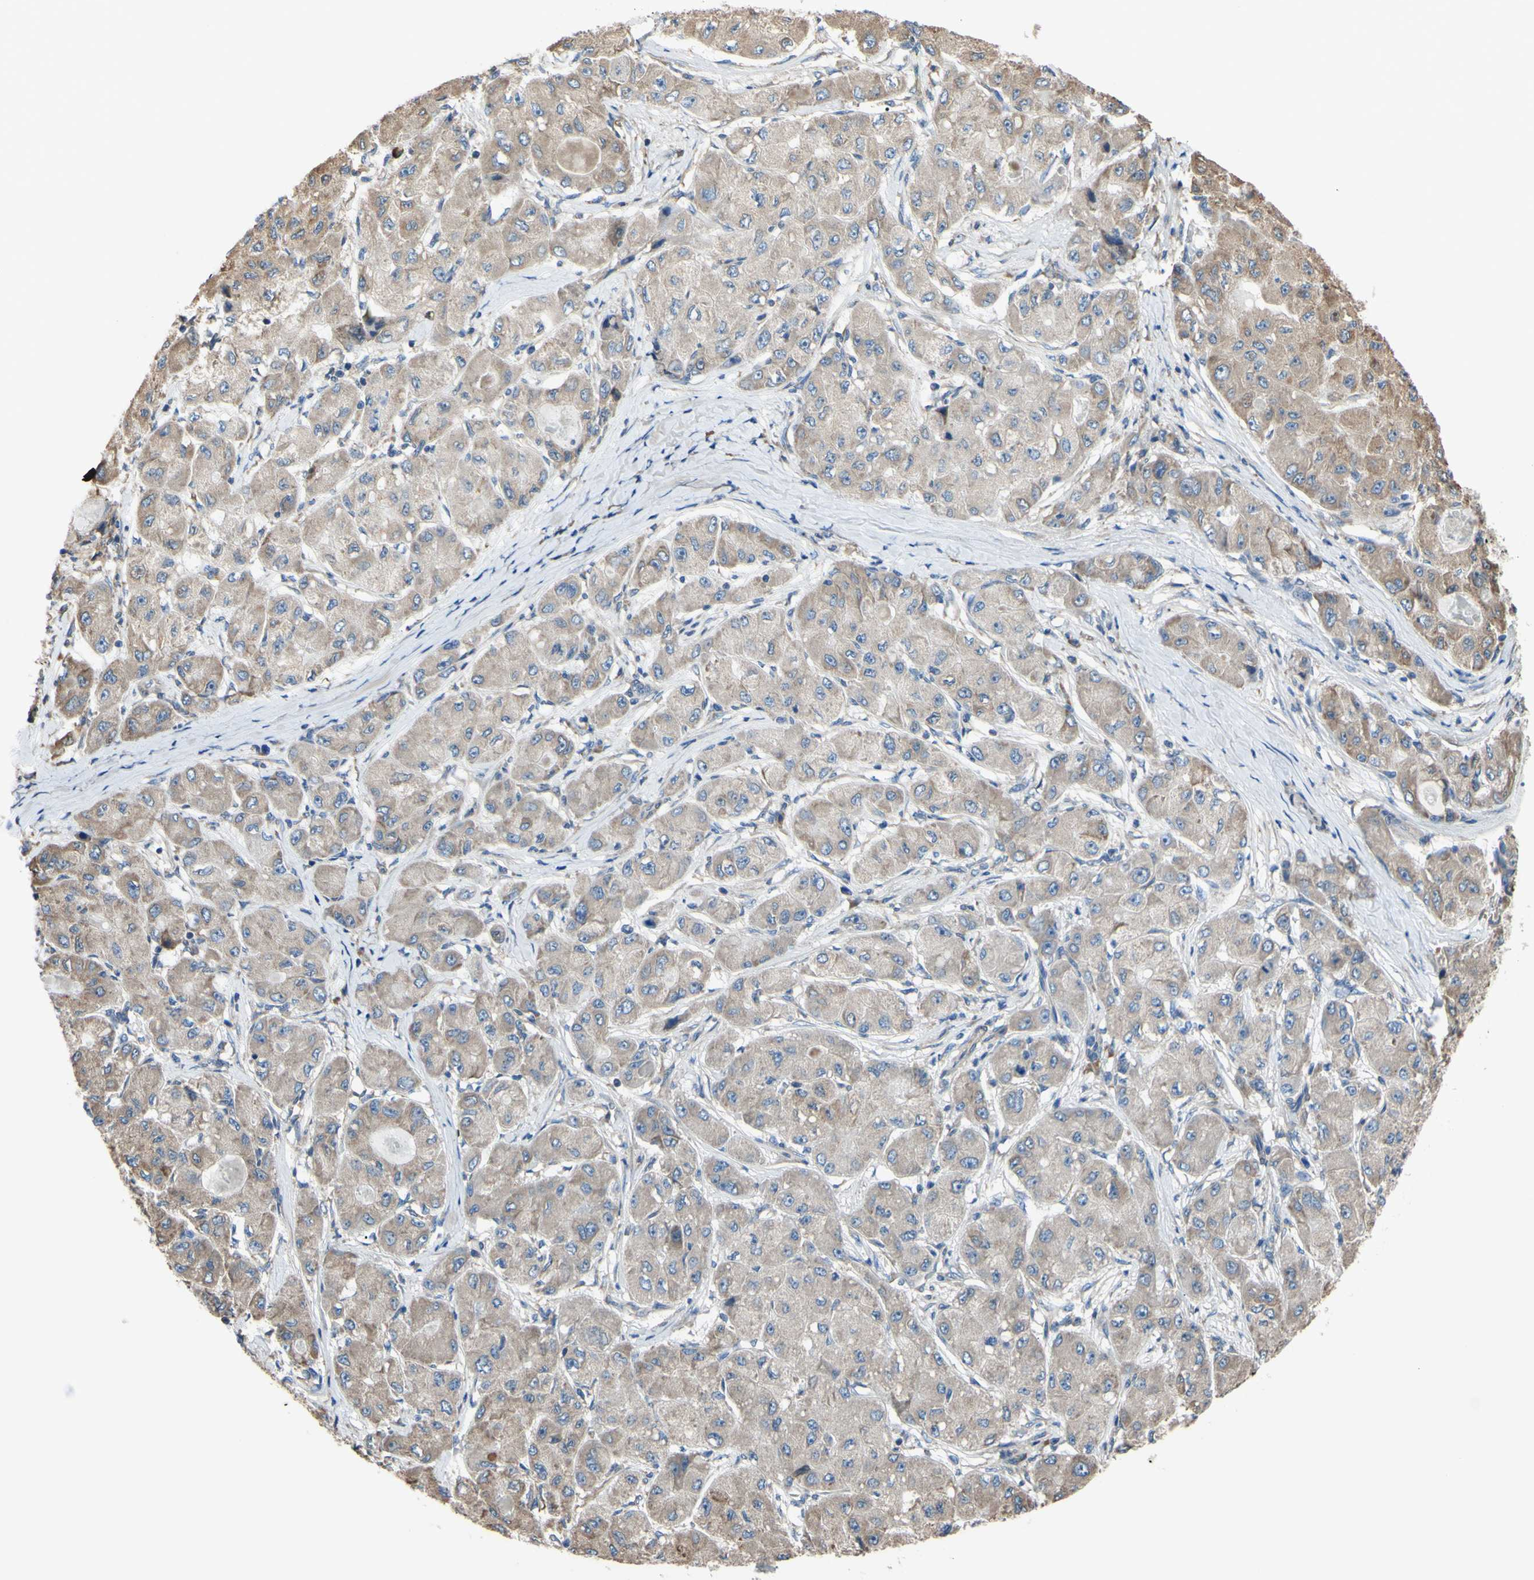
{"staining": {"intensity": "moderate", "quantity": ">75%", "location": "cytoplasmic/membranous"}, "tissue": "liver cancer", "cell_type": "Tumor cells", "image_type": "cancer", "snomed": [{"axis": "morphology", "description": "Carcinoma, Hepatocellular, NOS"}, {"axis": "topography", "description": "Liver"}], "caption": "Liver cancer stained with a brown dye reveals moderate cytoplasmic/membranous positive staining in approximately >75% of tumor cells.", "gene": "BMF", "patient": {"sex": "male", "age": 80}}